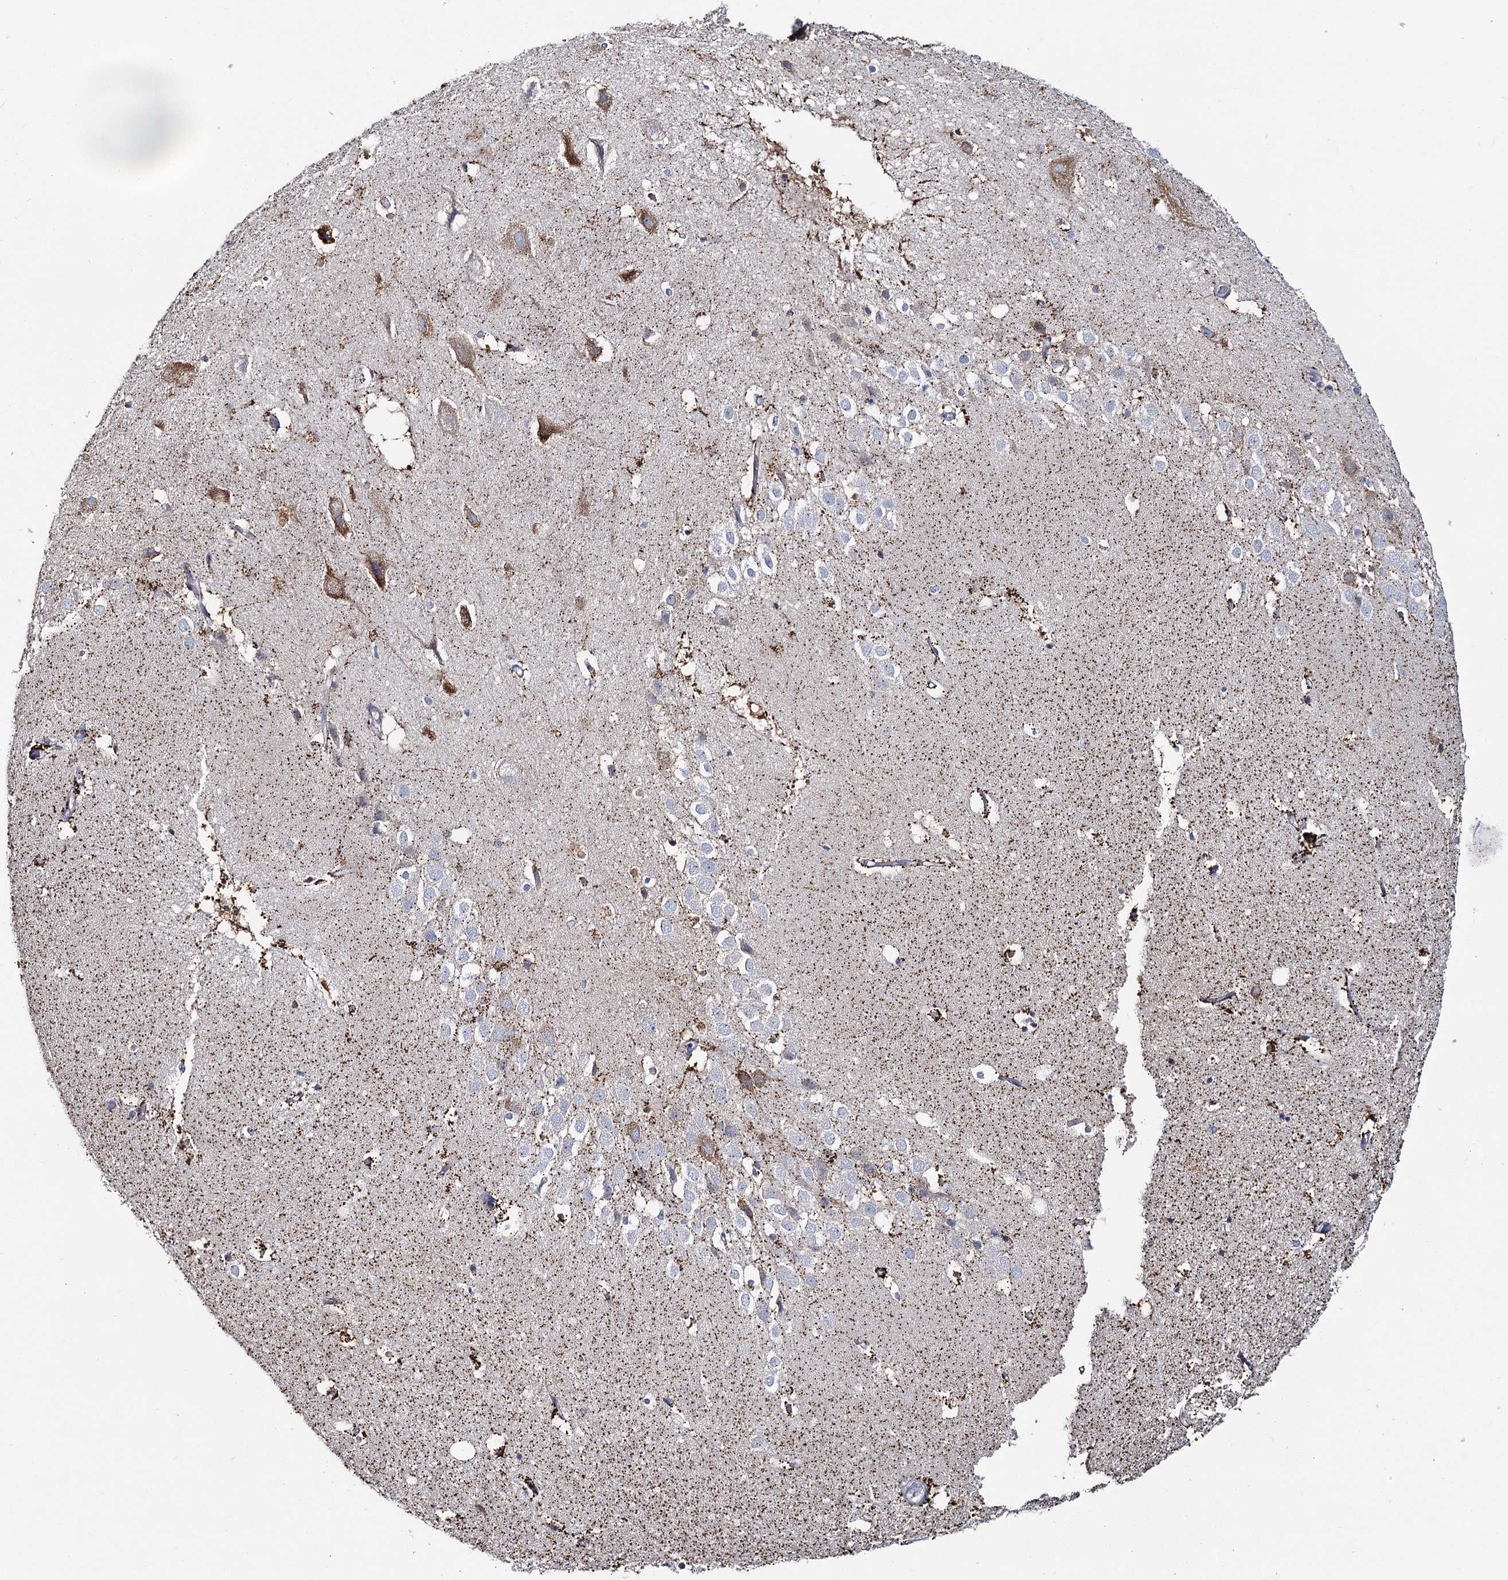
{"staining": {"intensity": "strong", "quantity": "<25%", "location": "cytoplasmic/membranous"}, "tissue": "hippocampus", "cell_type": "Glial cells", "image_type": "normal", "snomed": [{"axis": "morphology", "description": "Normal tissue, NOS"}, {"axis": "topography", "description": "Hippocampus"}], "caption": "Immunohistochemistry (IHC) (DAB) staining of unremarkable hippocampus shows strong cytoplasmic/membranous protein expression in about <25% of glial cells. (DAB = brown stain, brightfield microscopy at high magnification).", "gene": "THUMPD3", "patient": {"sex": "female", "age": 52}}